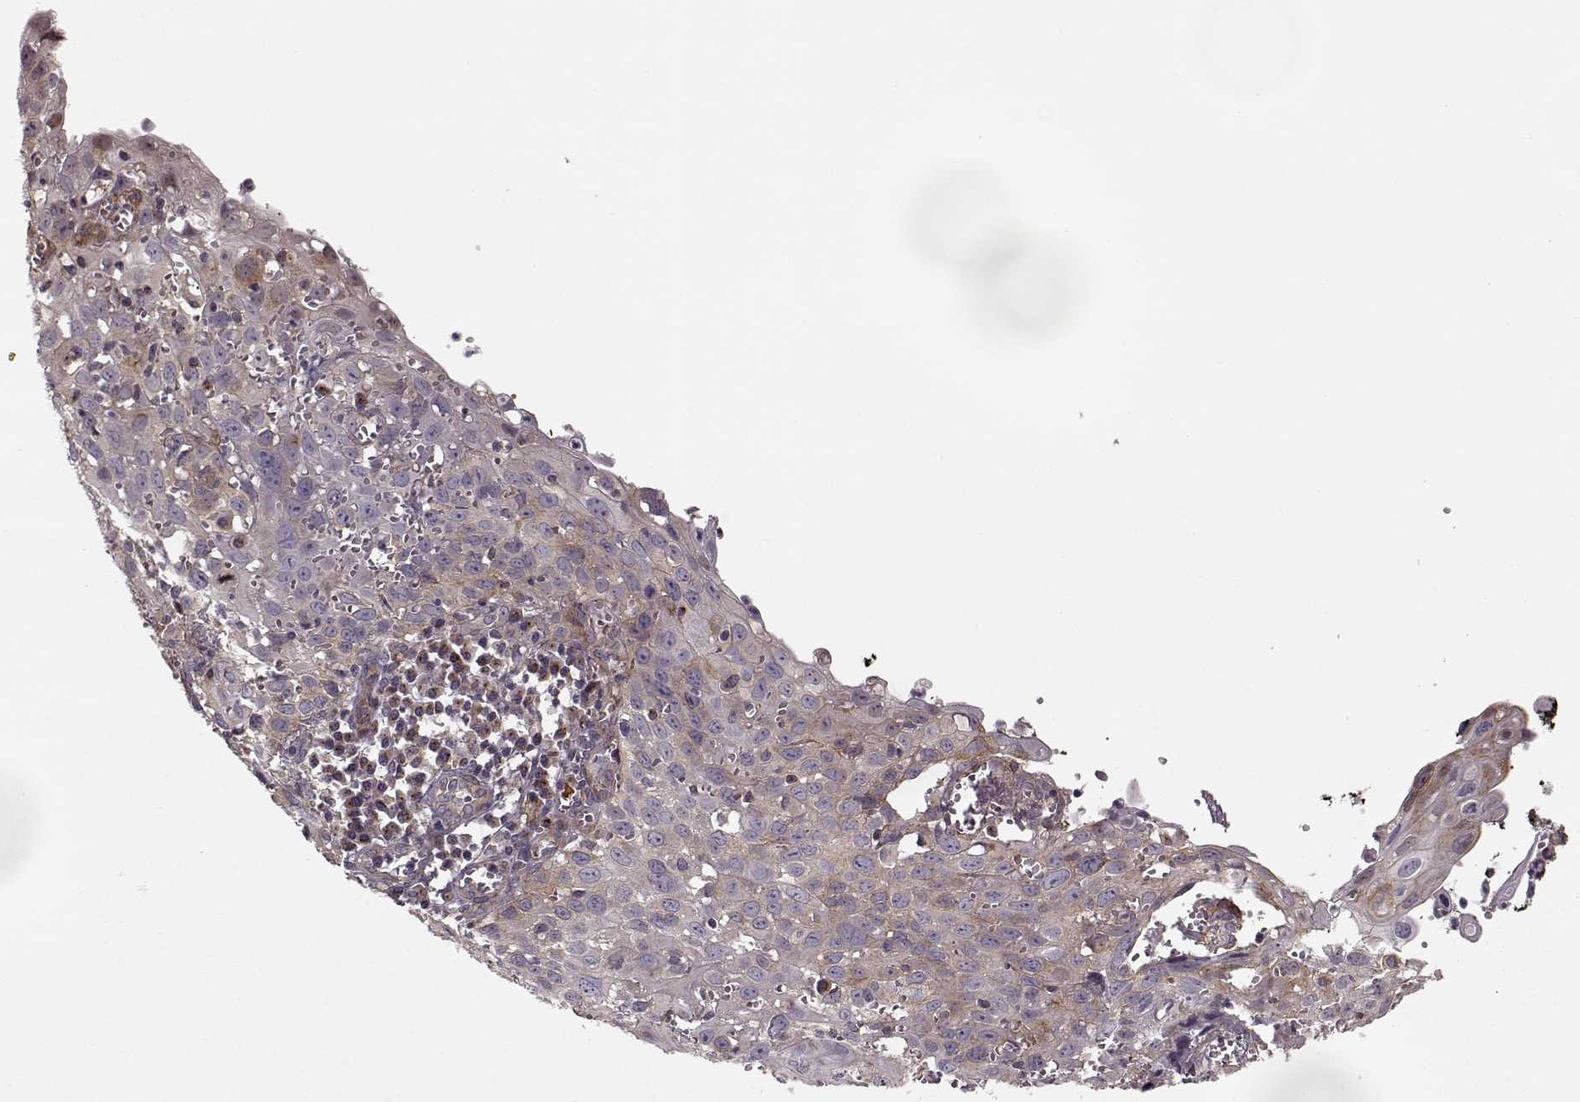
{"staining": {"intensity": "weak", "quantity": ">75%", "location": "cytoplasmic/membranous"}, "tissue": "cervical cancer", "cell_type": "Tumor cells", "image_type": "cancer", "snomed": [{"axis": "morphology", "description": "Squamous cell carcinoma, NOS"}, {"axis": "topography", "description": "Cervix"}], "caption": "A low amount of weak cytoplasmic/membranous staining is identified in approximately >75% of tumor cells in cervical cancer tissue.", "gene": "MTR", "patient": {"sex": "female", "age": 38}}